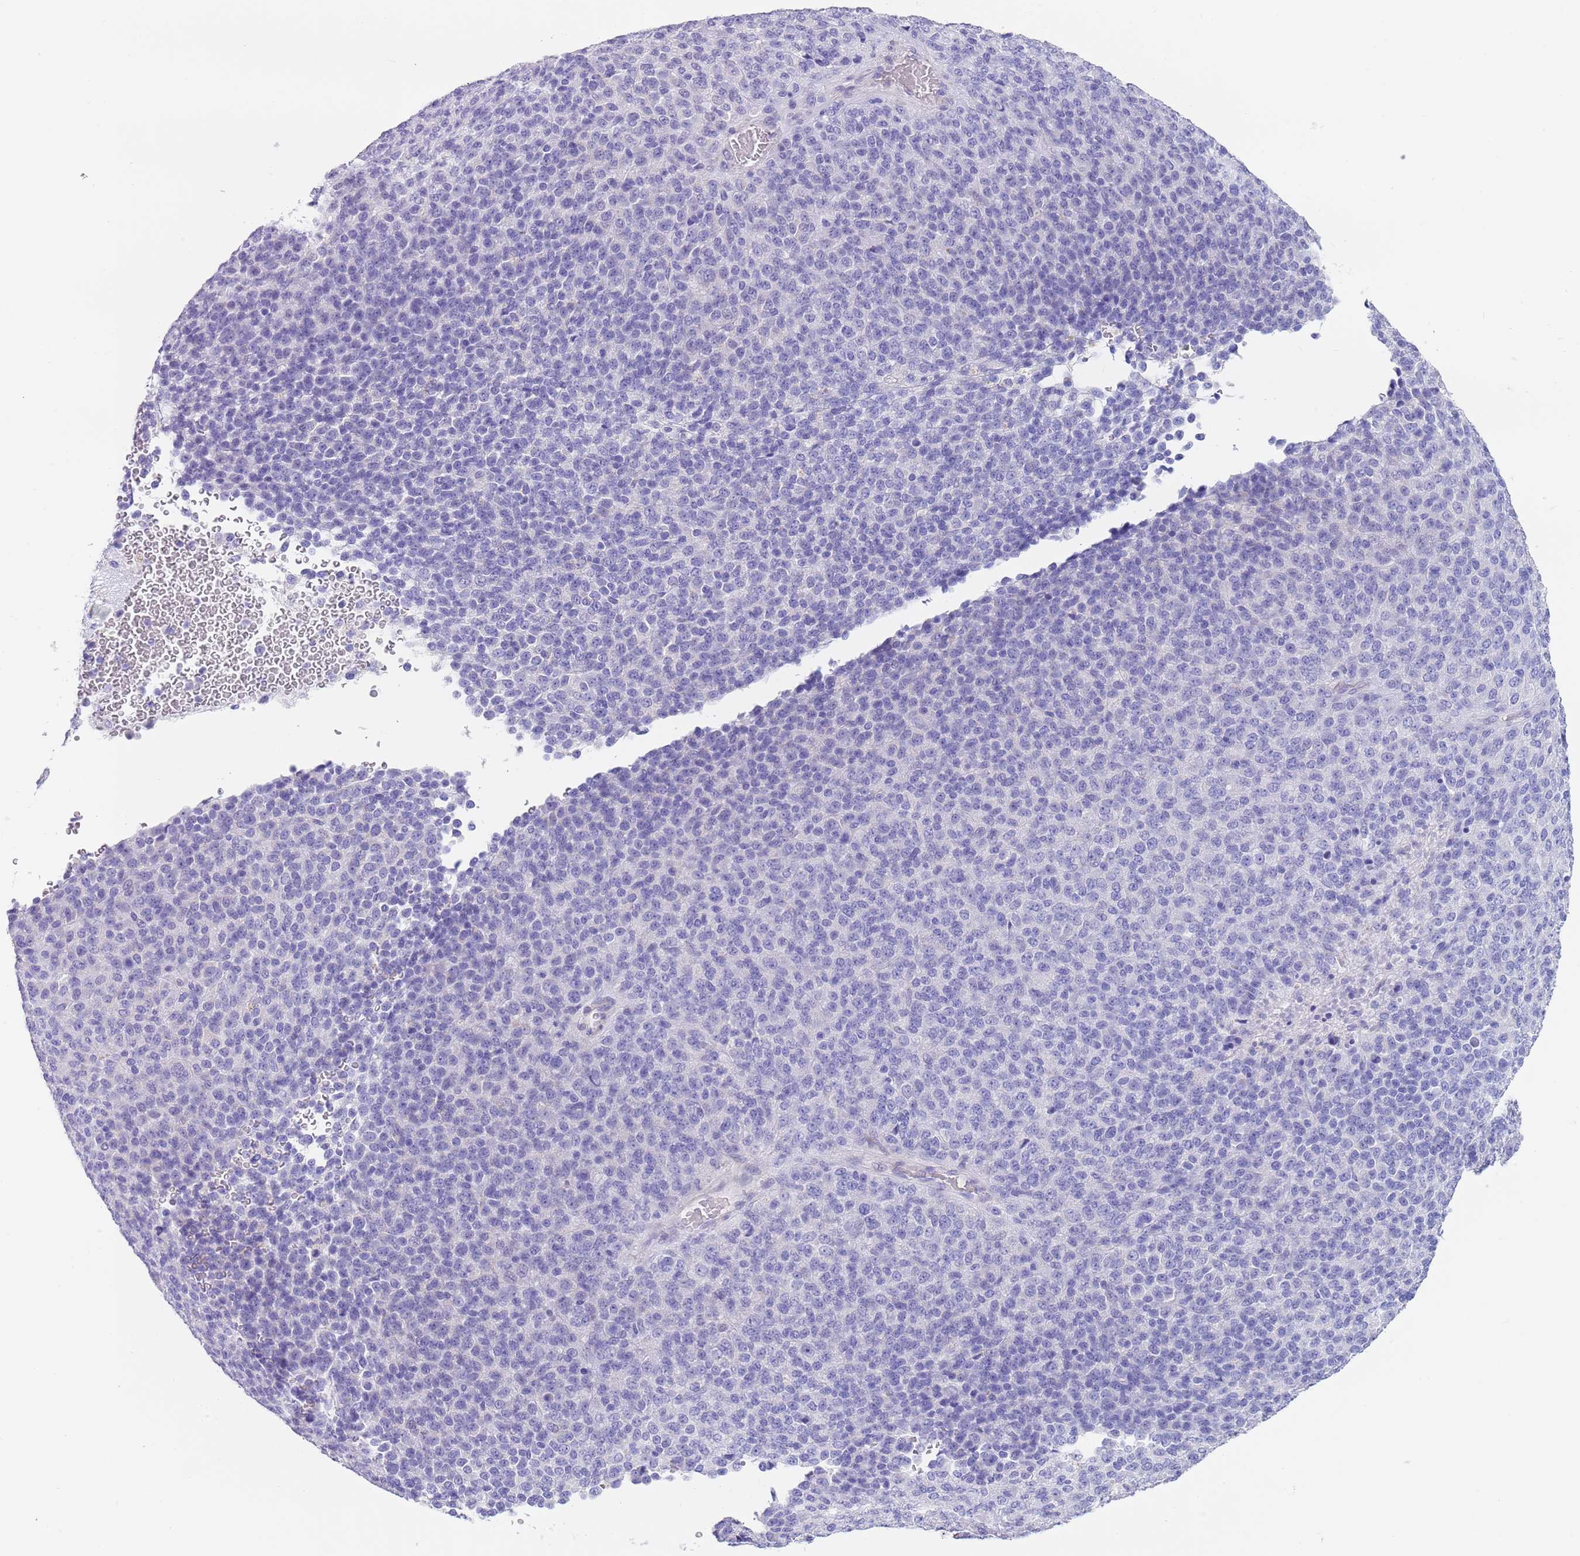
{"staining": {"intensity": "negative", "quantity": "none", "location": "none"}, "tissue": "melanoma", "cell_type": "Tumor cells", "image_type": "cancer", "snomed": [{"axis": "morphology", "description": "Malignant melanoma, Metastatic site"}, {"axis": "topography", "description": "Brain"}], "caption": "Photomicrograph shows no significant protein positivity in tumor cells of malignant melanoma (metastatic site). (DAB IHC visualized using brightfield microscopy, high magnification).", "gene": "CPXM2", "patient": {"sex": "female", "age": 56}}